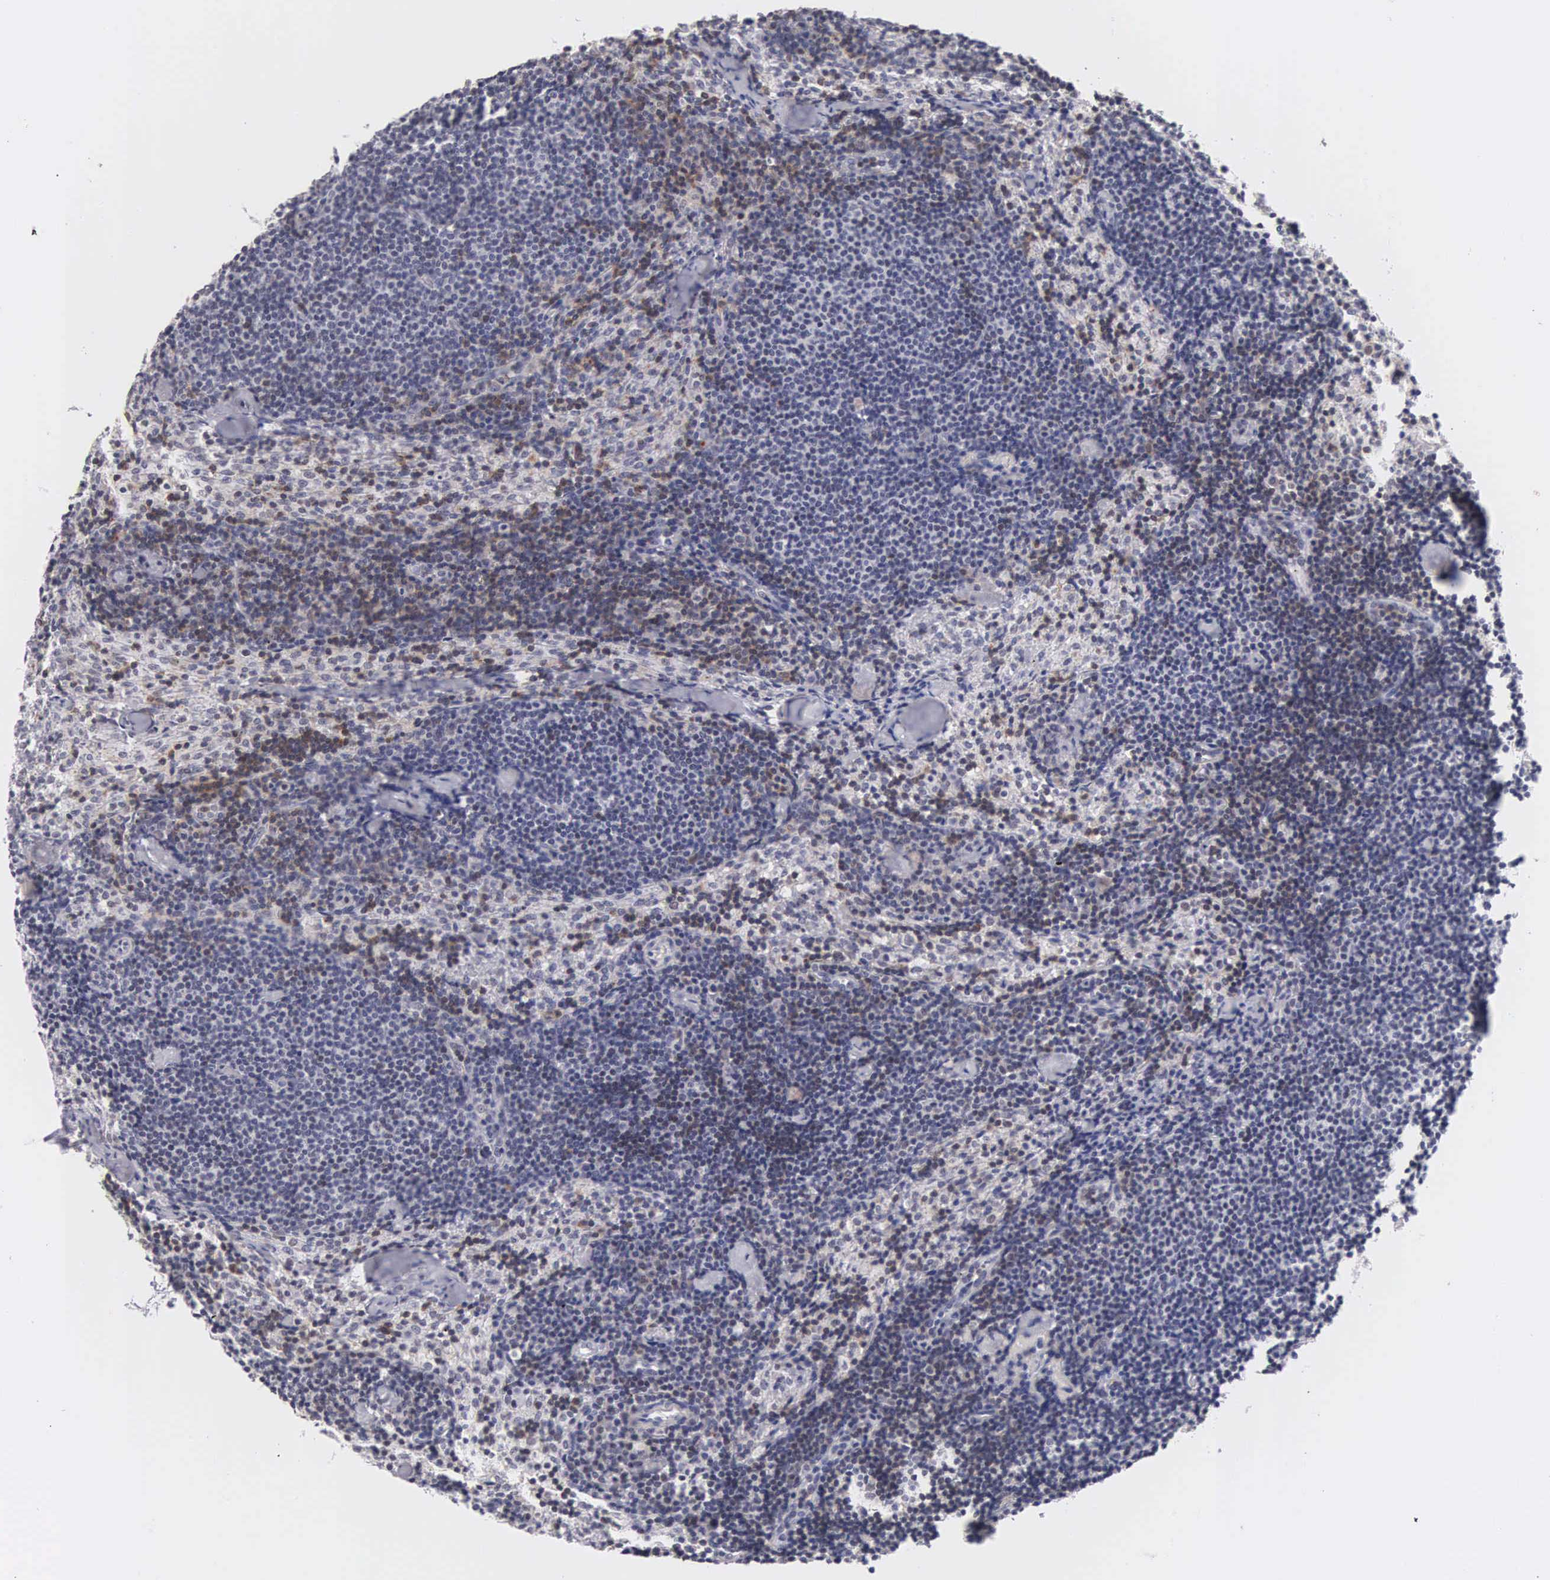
{"staining": {"intensity": "moderate", "quantity": "25%-75%", "location": "nuclear"}, "tissue": "lymph node", "cell_type": "Germinal center cells", "image_type": "normal", "snomed": [{"axis": "morphology", "description": "Normal tissue, NOS"}, {"axis": "topography", "description": "Lymph node"}], "caption": "IHC histopathology image of normal lymph node: lymph node stained using IHC demonstrates medium levels of moderate protein expression localized specifically in the nuclear of germinal center cells, appearing as a nuclear brown color.", "gene": "FAM47A", "patient": {"sex": "female", "age": 35}}